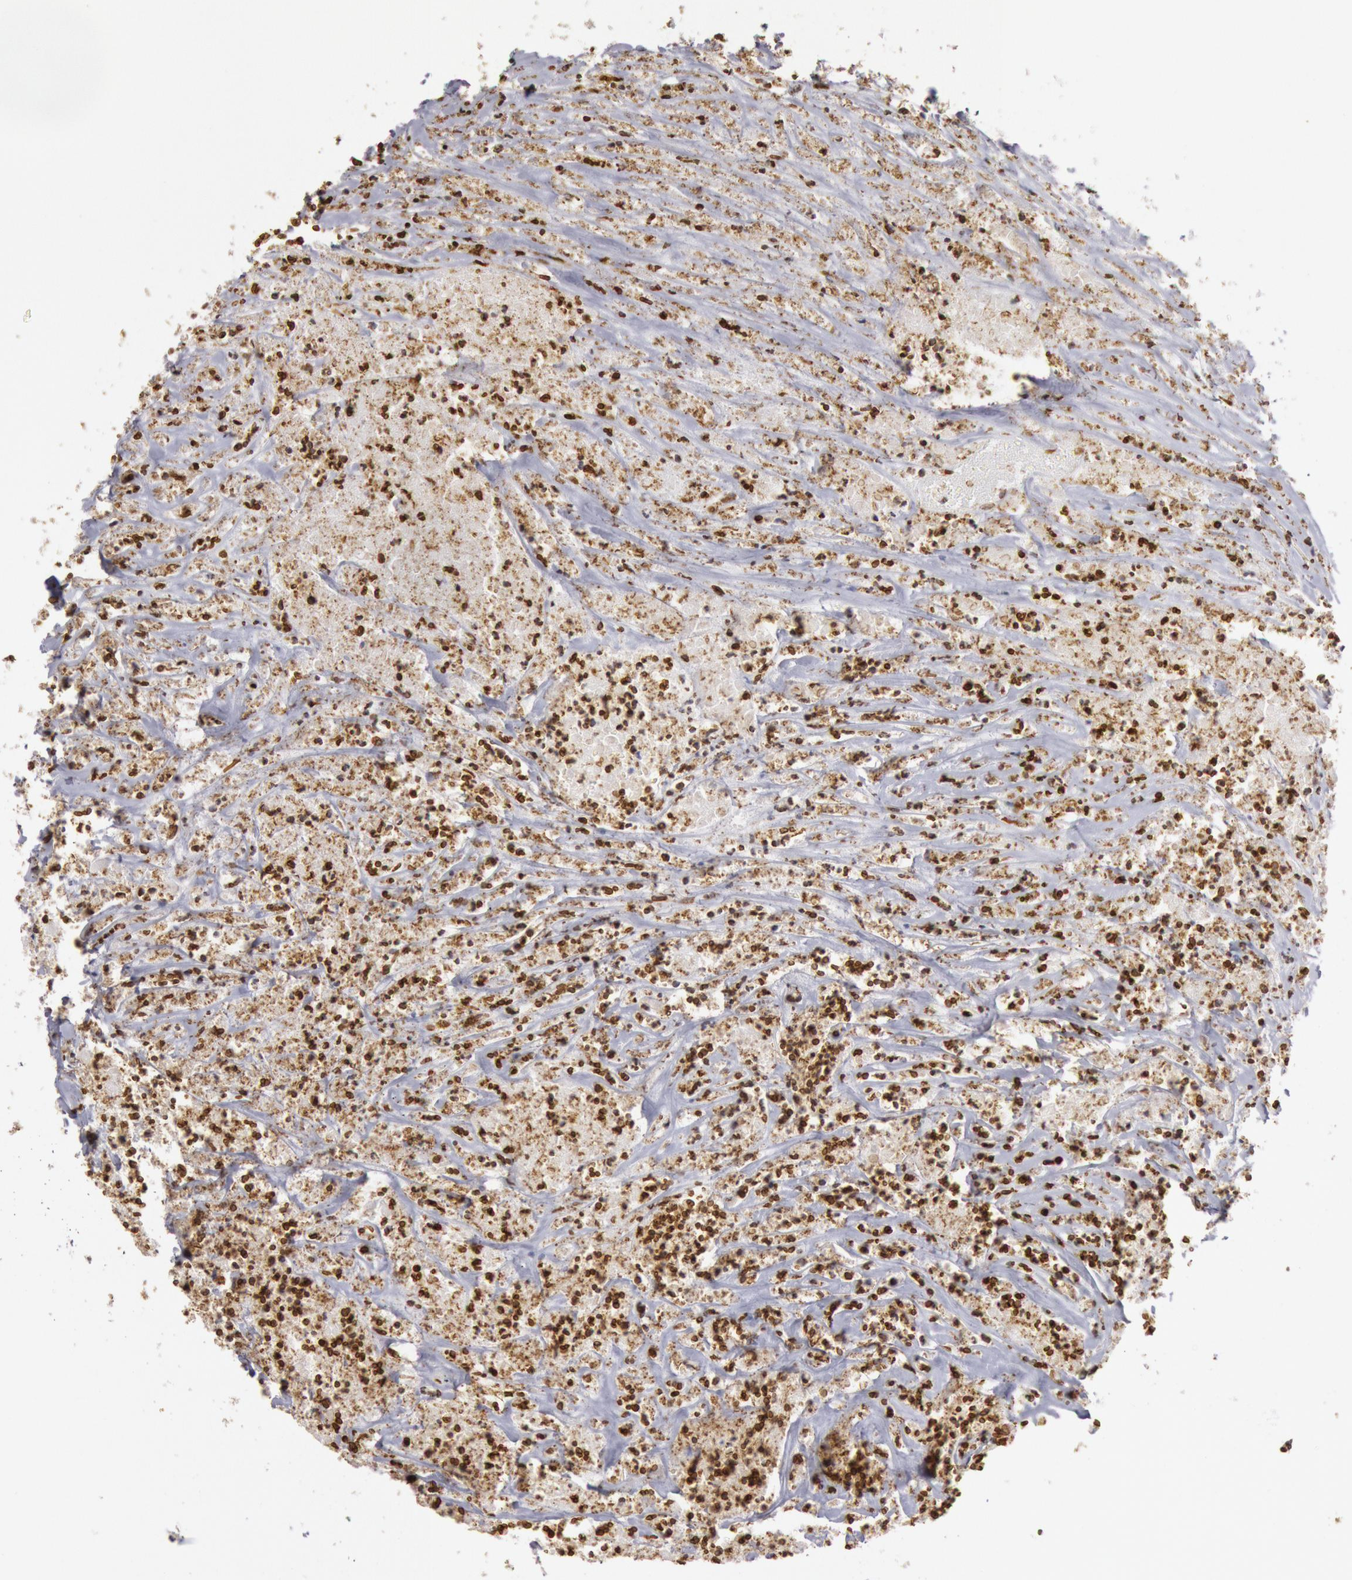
{"staining": {"intensity": "strong", "quantity": ">75%", "location": "nuclear"}, "tissue": "colorectal cancer", "cell_type": "Tumor cells", "image_type": "cancer", "snomed": [{"axis": "morphology", "description": "Adenocarcinoma, NOS"}, {"axis": "topography", "description": "Colon"}], "caption": "IHC histopathology image of human colorectal cancer (adenocarcinoma) stained for a protein (brown), which demonstrates high levels of strong nuclear expression in approximately >75% of tumor cells.", "gene": "SUN2", "patient": {"sex": "female", "age": 70}}